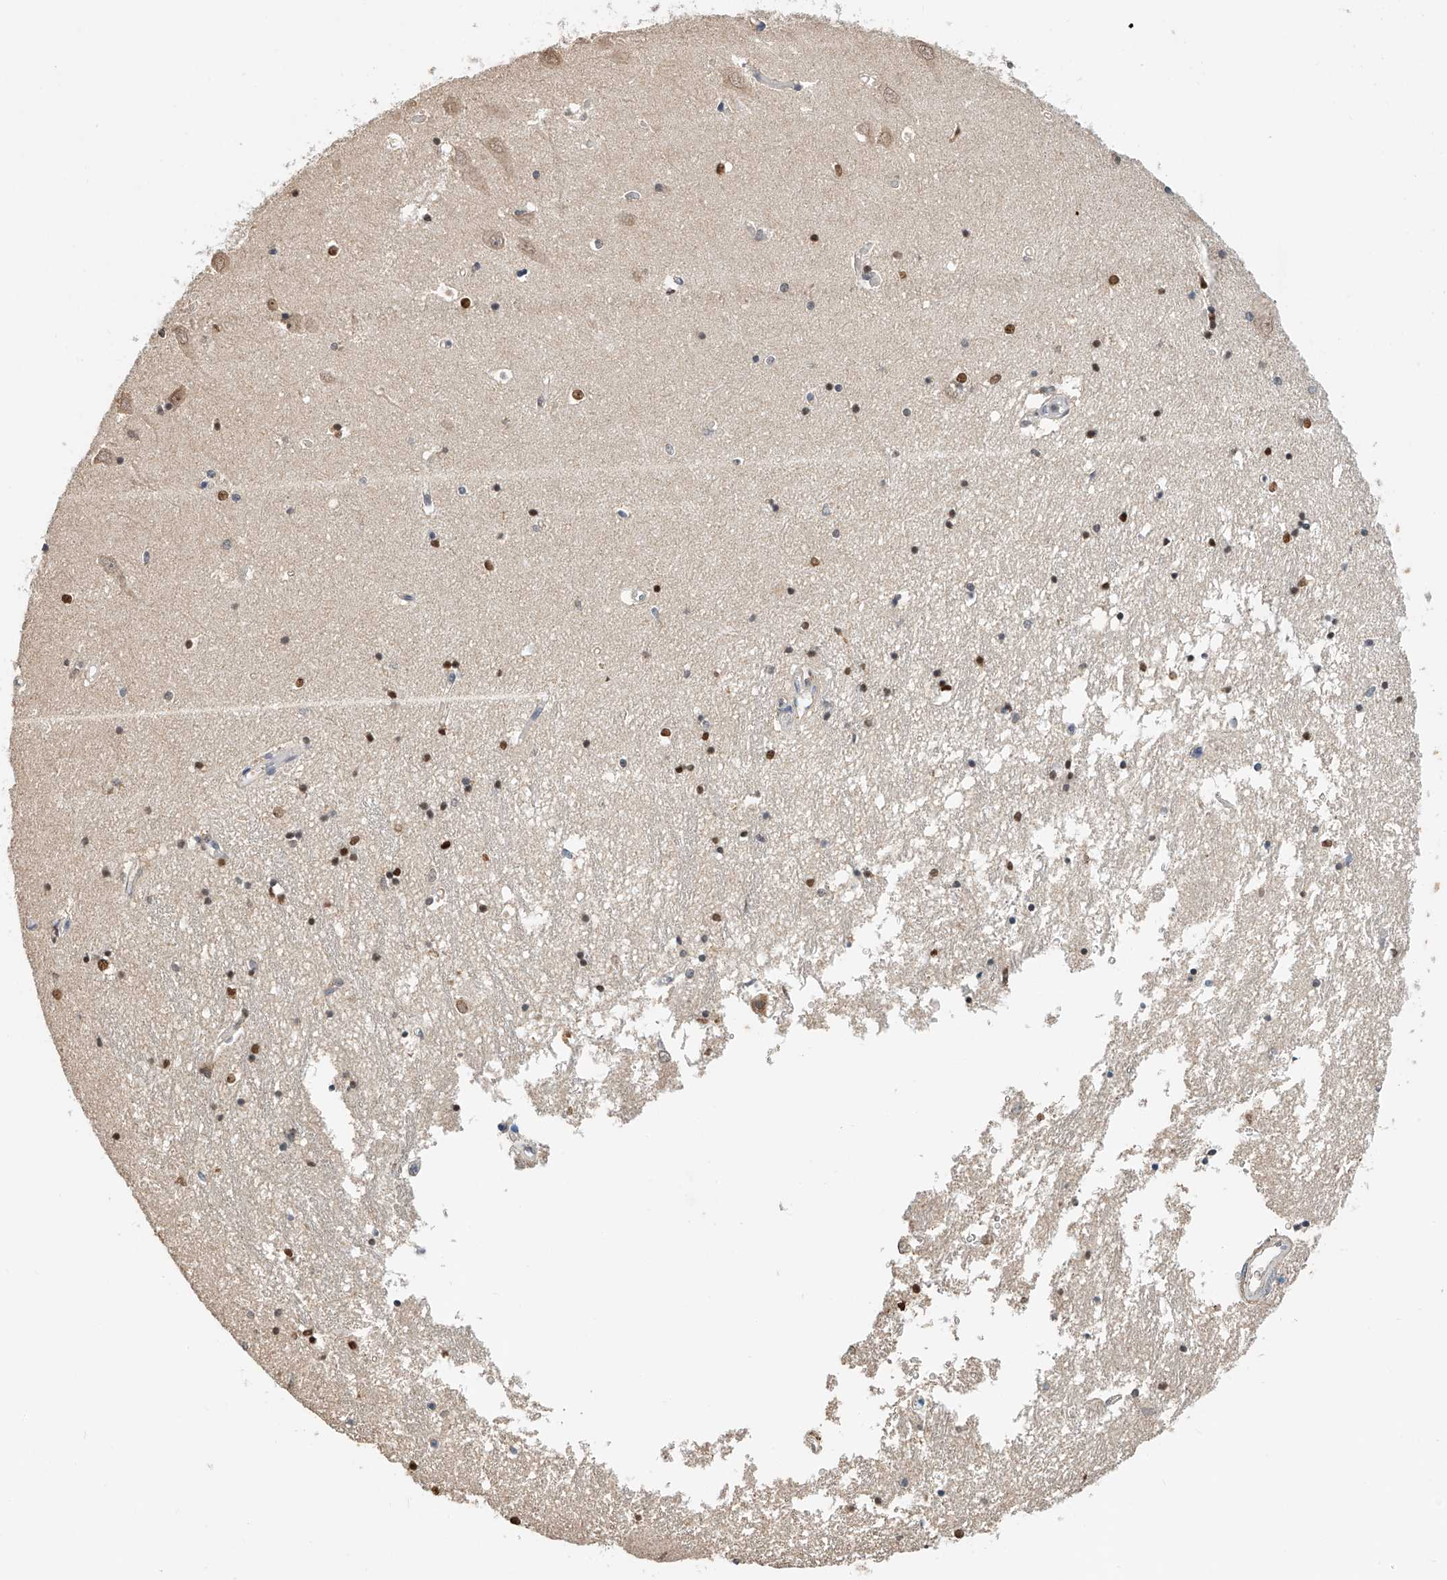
{"staining": {"intensity": "strong", "quantity": "25%-75%", "location": "nuclear"}, "tissue": "hippocampus", "cell_type": "Glial cells", "image_type": "normal", "snomed": [{"axis": "morphology", "description": "Normal tissue, NOS"}, {"axis": "topography", "description": "Hippocampus"}], "caption": "Immunohistochemistry staining of normal hippocampus, which exhibits high levels of strong nuclear expression in about 25%-75% of glial cells indicating strong nuclear protein positivity. The staining was performed using DAB (brown) for protein detection and nuclei were counterstained in hematoxylin (blue).", "gene": "CTDP1", "patient": {"sex": "male", "age": 70}}